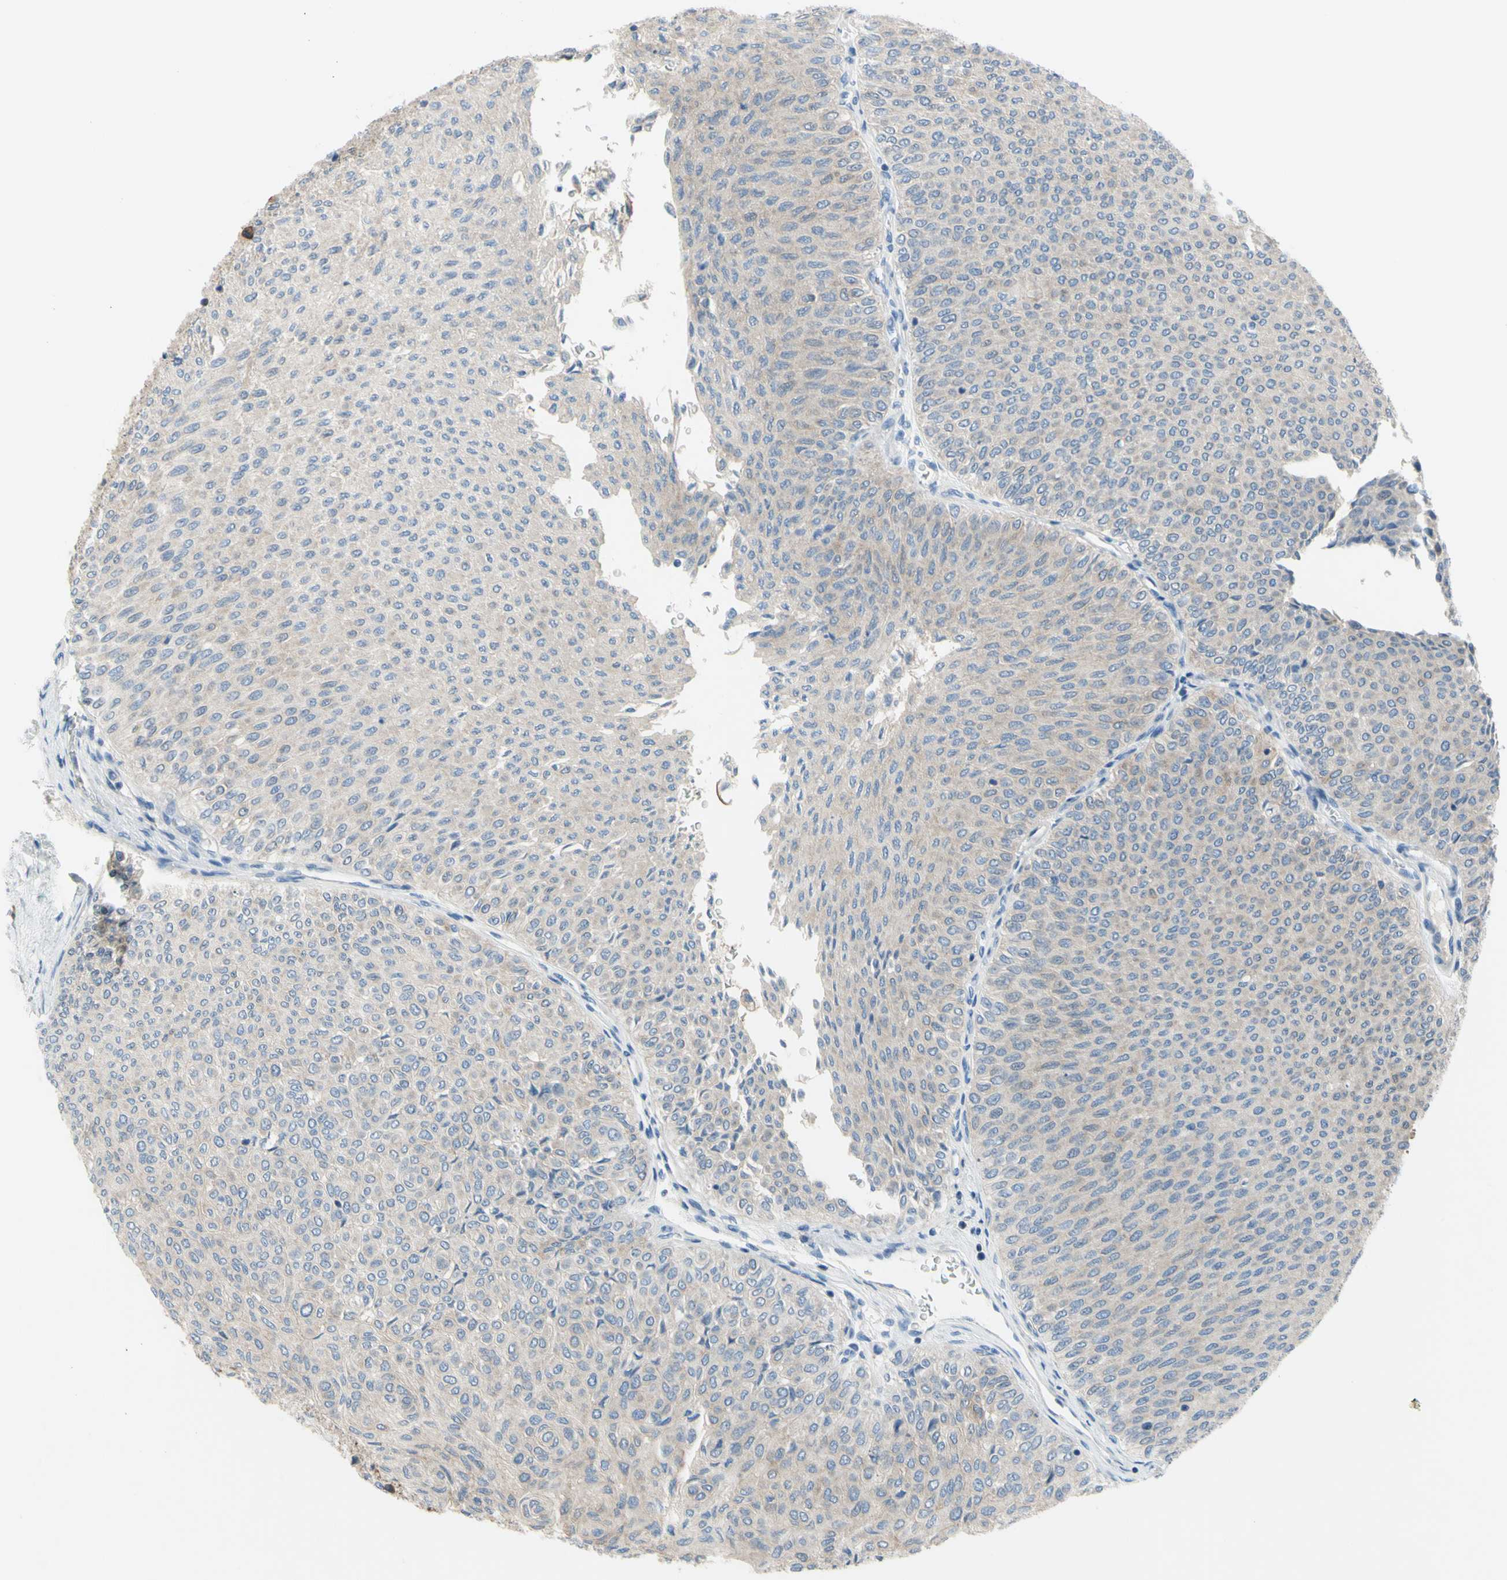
{"staining": {"intensity": "weak", "quantity": ">75%", "location": "cytoplasmic/membranous"}, "tissue": "urothelial cancer", "cell_type": "Tumor cells", "image_type": "cancer", "snomed": [{"axis": "morphology", "description": "Urothelial carcinoma, Low grade"}, {"axis": "topography", "description": "Urinary bladder"}], "caption": "Urothelial cancer stained with IHC reveals weak cytoplasmic/membranous staining in about >75% of tumor cells.", "gene": "MUC1", "patient": {"sex": "male", "age": 78}}